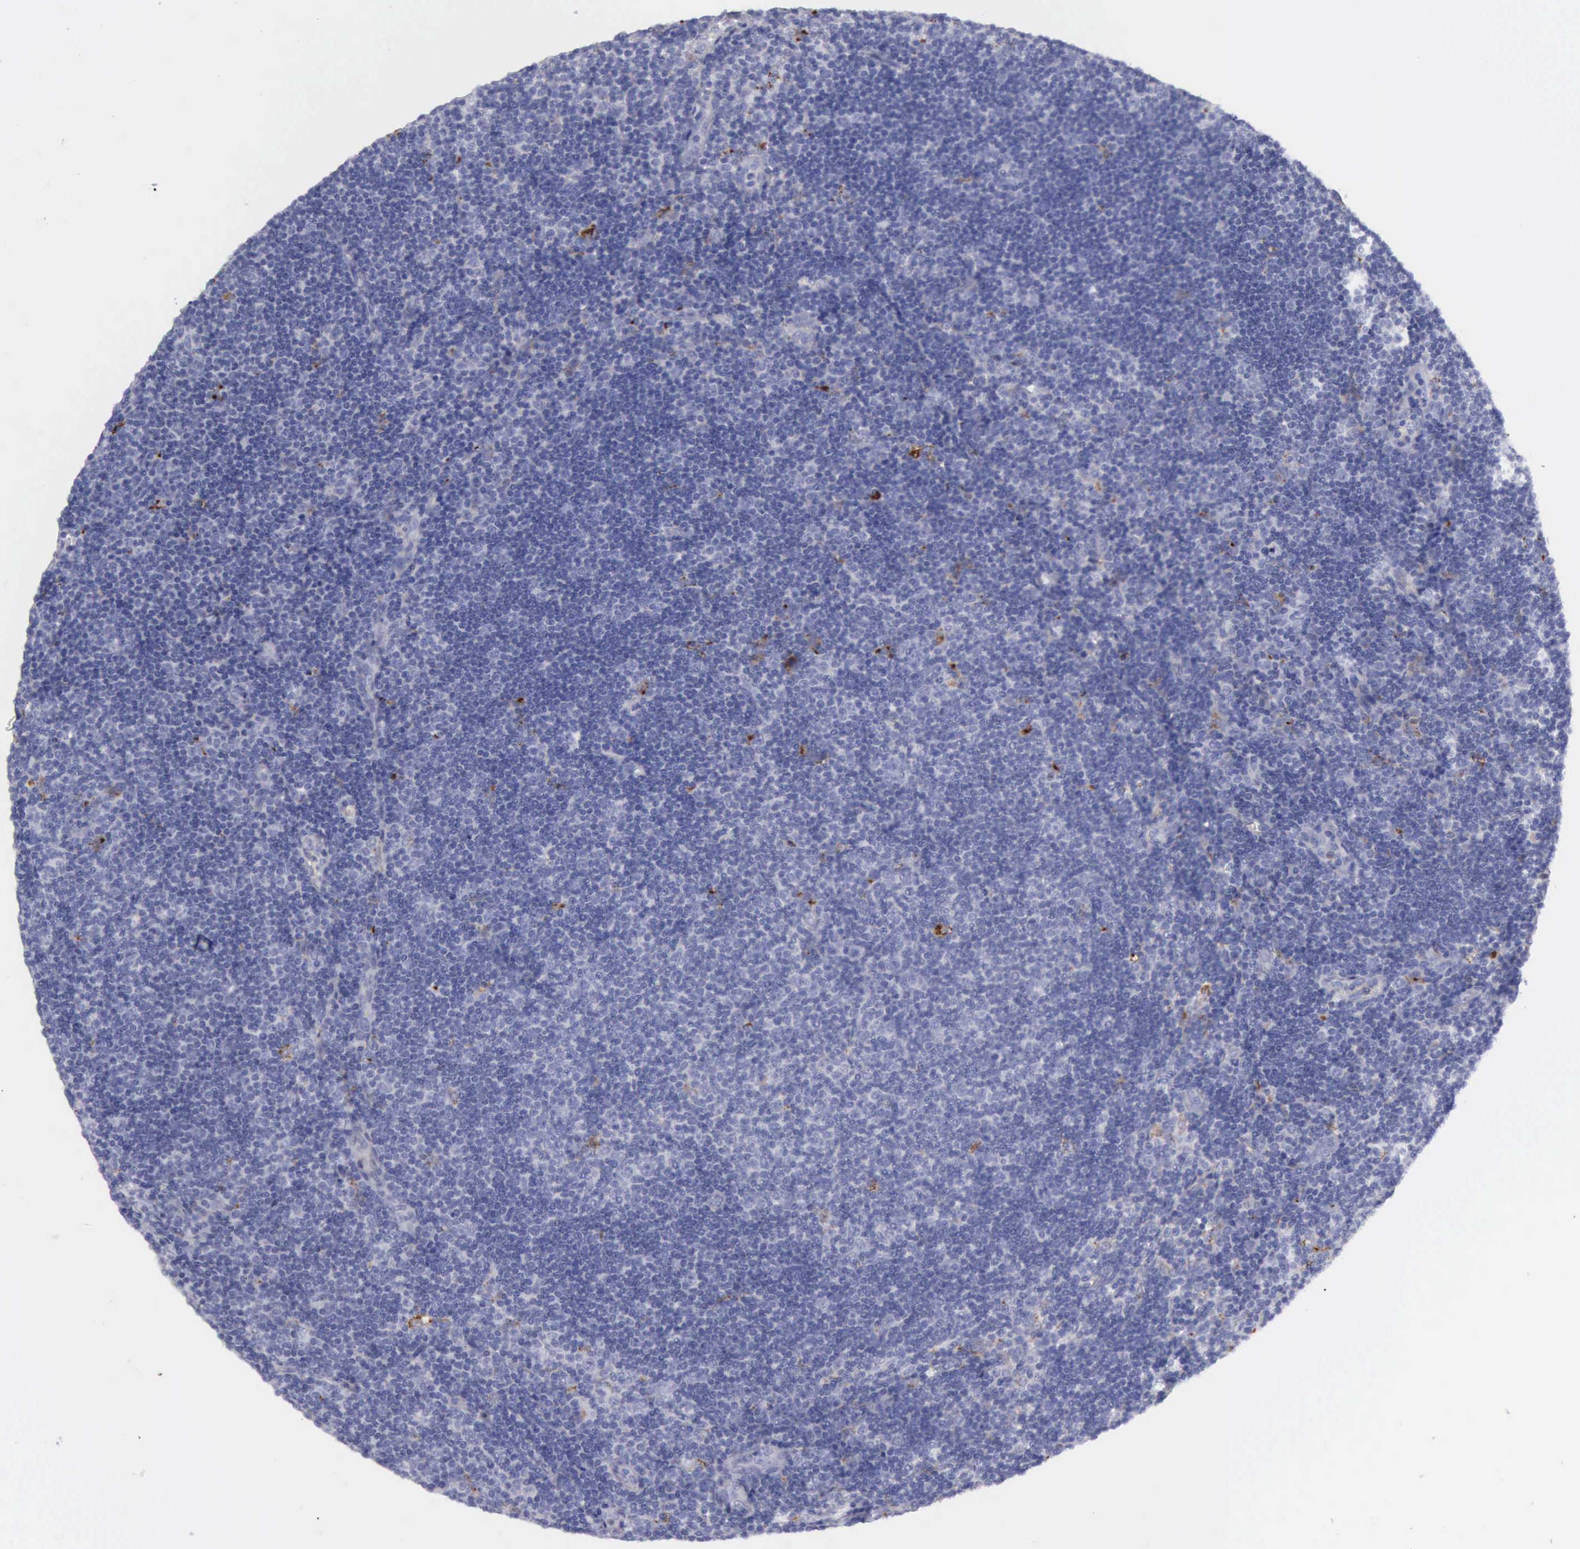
{"staining": {"intensity": "negative", "quantity": "none", "location": "none"}, "tissue": "lymphoma", "cell_type": "Tumor cells", "image_type": "cancer", "snomed": [{"axis": "morphology", "description": "Malignant lymphoma, non-Hodgkin's type, Low grade"}, {"axis": "topography", "description": "Lymph node"}], "caption": "DAB immunohistochemical staining of human low-grade malignant lymphoma, non-Hodgkin's type reveals no significant staining in tumor cells. (DAB (3,3'-diaminobenzidine) immunohistochemistry (IHC), high magnification).", "gene": "CTSS", "patient": {"sex": "male", "age": 49}}